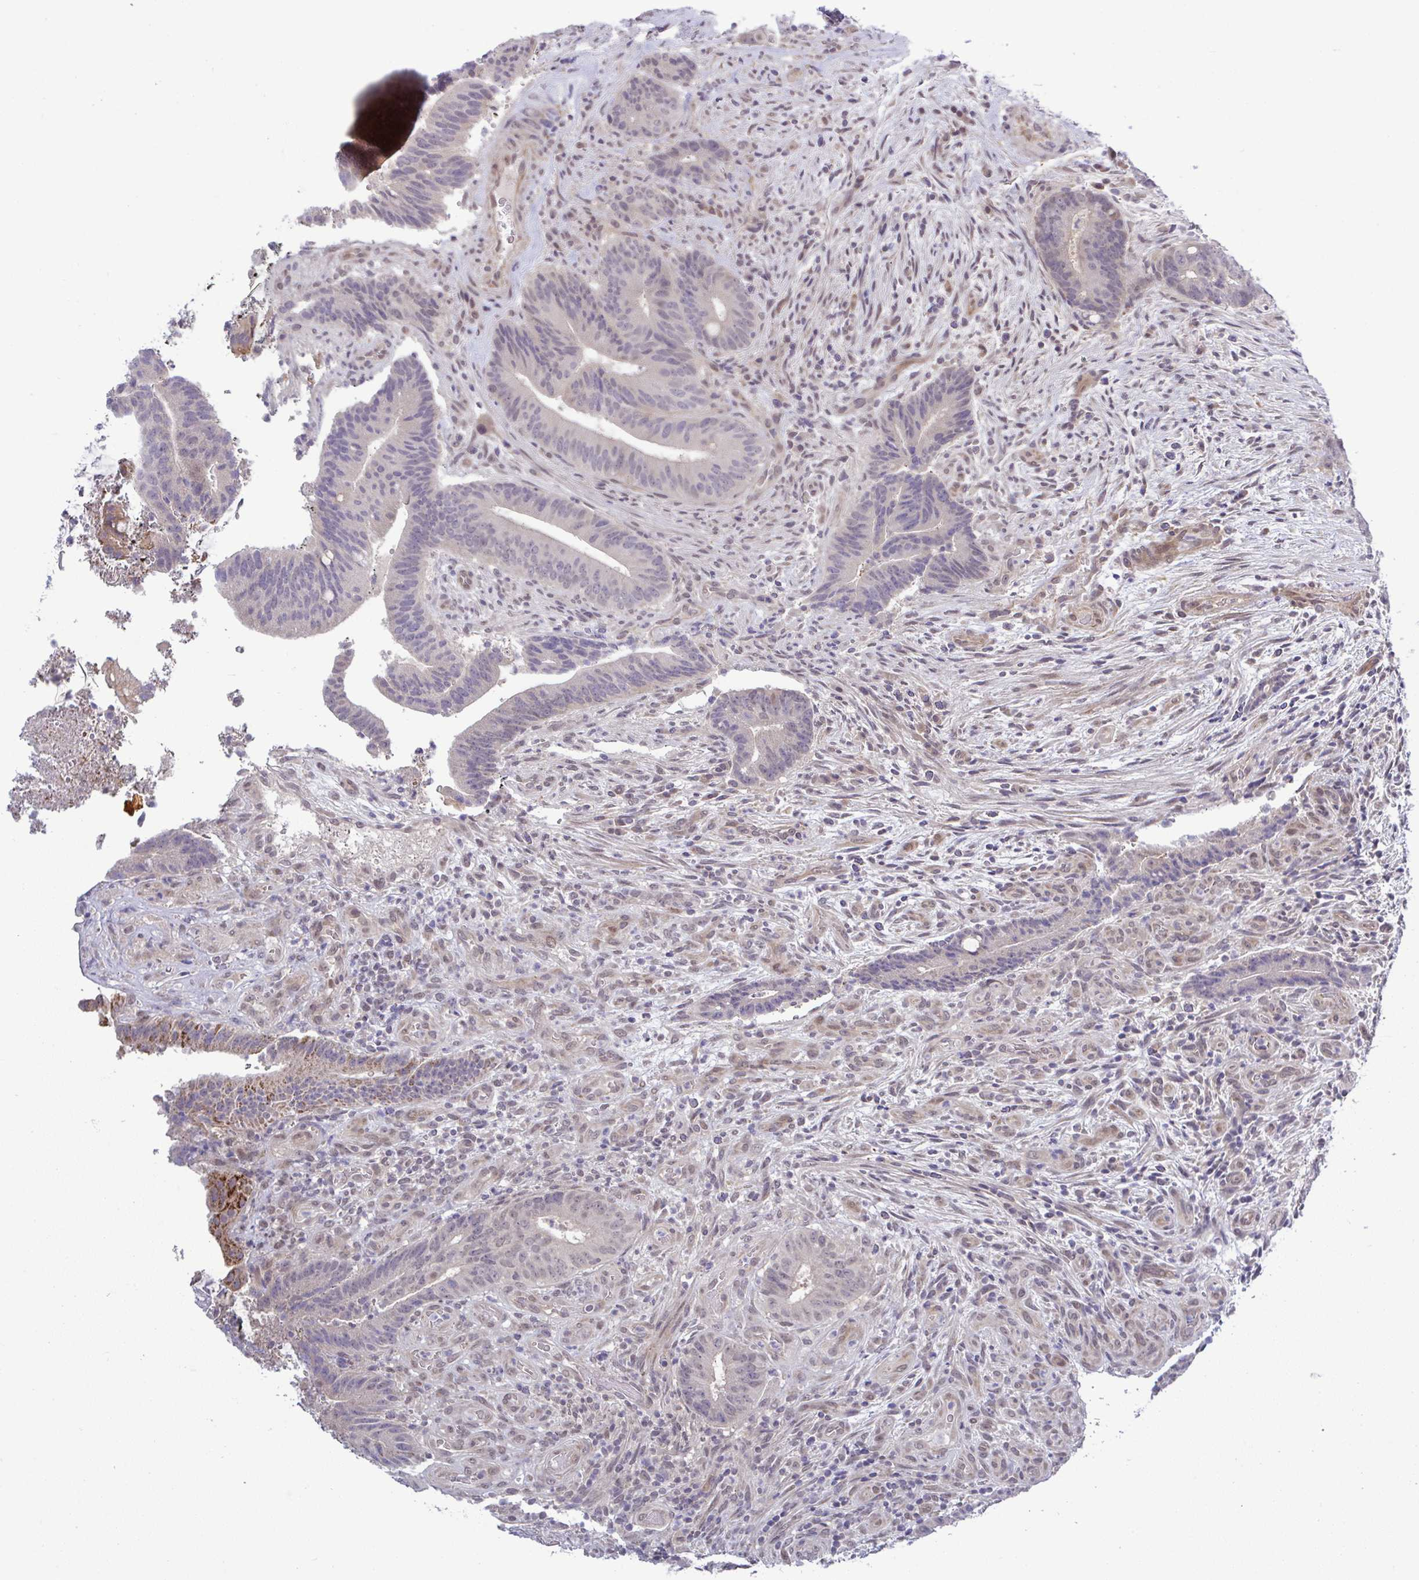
{"staining": {"intensity": "moderate", "quantity": "<25%", "location": "cytoplasmic/membranous"}, "tissue": "colorectal cancer", "cell_type": "Tumor cells", "image_type": "cancer", "snomed": [{"axis": "morphology", "description": "Adenocarcinoma, NOS"}, {"axis": "topography", "description": "Colon"}], "caption": "Immunohistochemistry (IHC) of adenocarcinoma (colorectal) displays low levels of moderate cytoplasmic/membranous positivity in approximately <25% of tumor cells. The protein of interest is shown in brown color, while the nuclei are stained blue.", "gene": "C9orf64", "patient": {"sex": "female", "age": 43}}